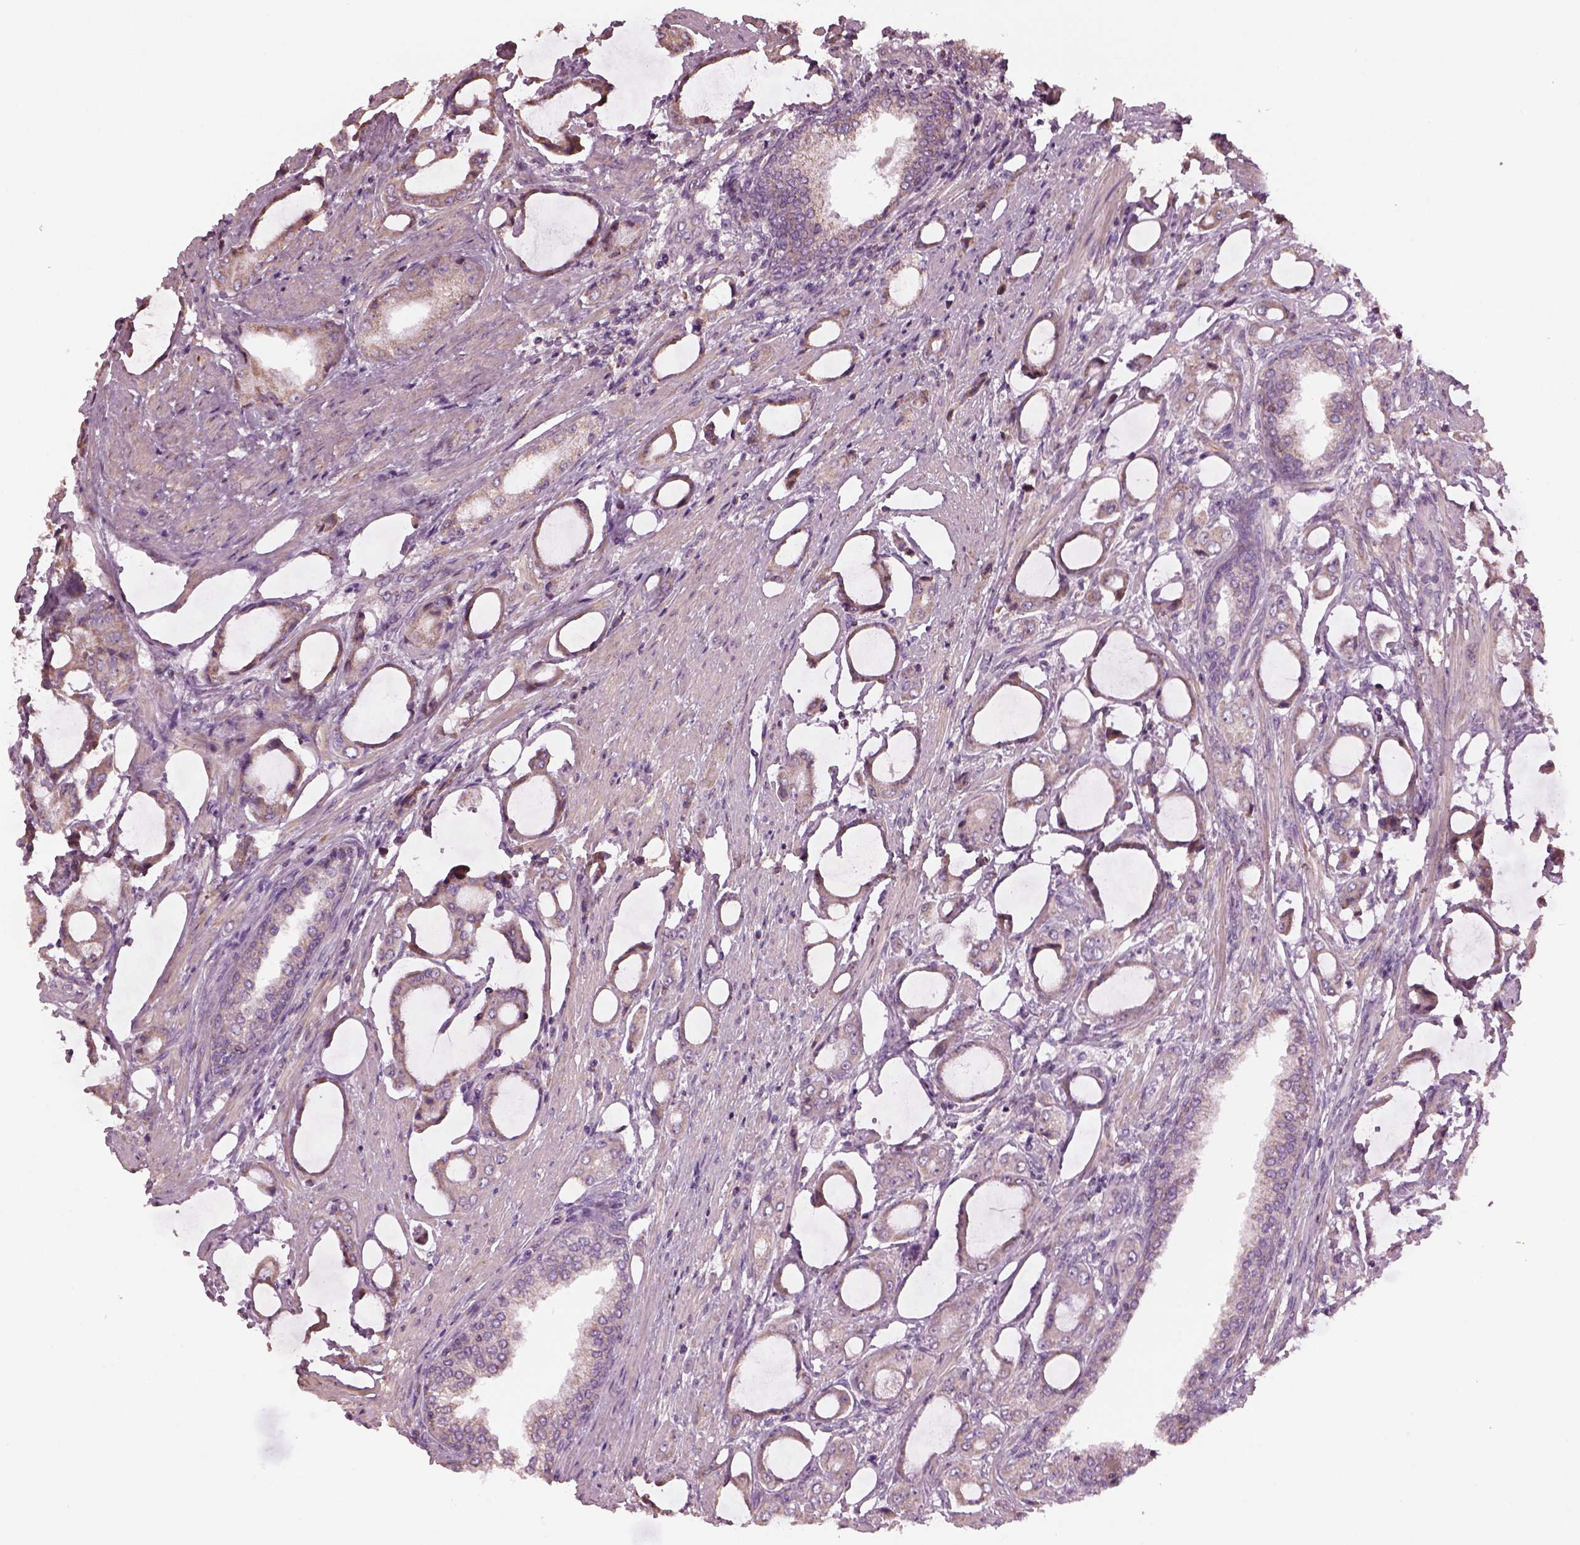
{"staining": {"intensity": "weak", "quantity": ">75%", "location": "cytoplasmic/membranous"}, "tissue": "prostate cancer", "cell_type": "Tumor cells", "image_type": "cancer", "snomed": [{"axis": "morphology", "description": "Adenocarcinoma, NOS"}, {"axis": "topography", "description": "Prostate"}], "caption": "Immunohistochemistry (IHC) staining of prostate cancer (adenocarcinoma), which reveals low levels of weak cytoplasmic/membranous positivity in about >75% of tumor cells indicating weak cytoplasmic/membranous protein positivity. The staining was performed using DAB (3,3'-diaminobenzidine) (brown) for protein detection and nuclei were counterstained in hematoxylin (blue).", "gene": "SPATA7", "patient": {"sex": "male", "age": 63}}